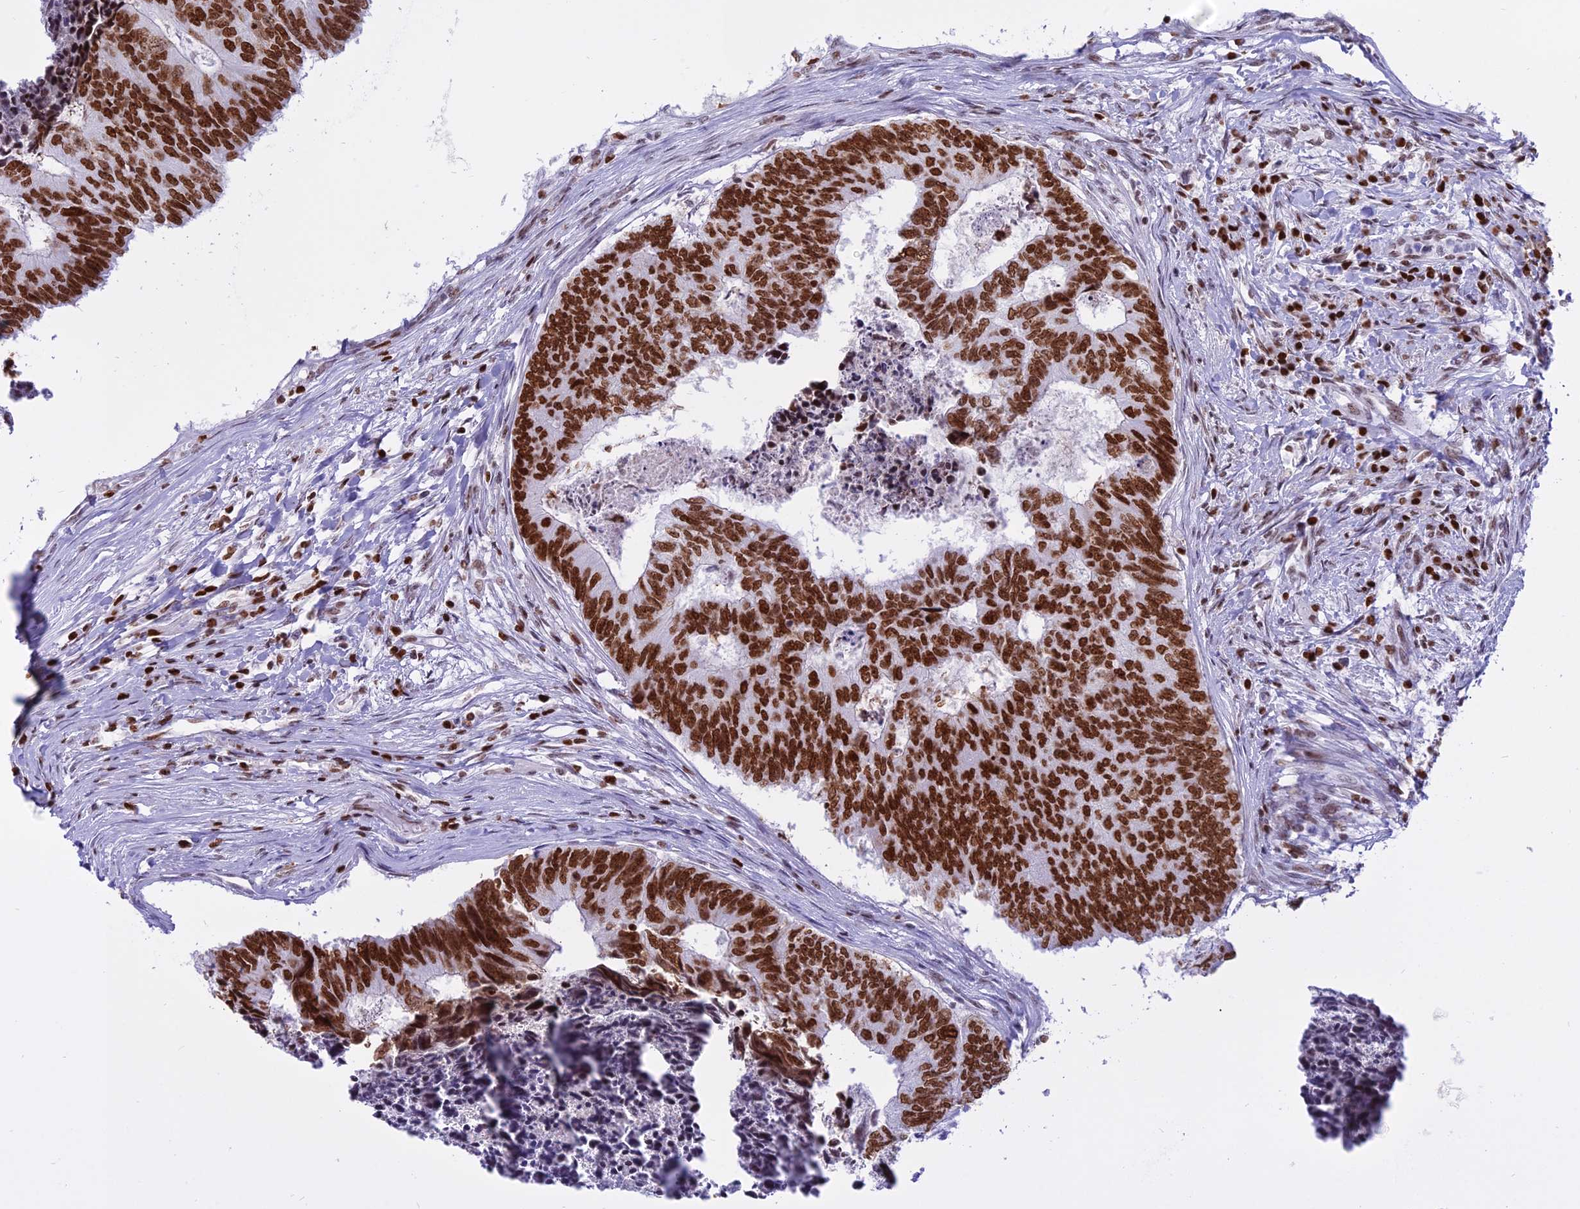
{"staining": {"intensity": "strong", "quantity": ">75%", "location": "nuclear"}, "tissue": "colorectal cancer", "cell_type": "Tumor cells", "image_type": "cancer", "snomed": [{"axis": "morphology", "description": "Adenocarcinoma, NOS"}, {"axis": "topography", "description": "Colon"}], "caption": "Colorectal cancer stained with immunohistochemistry demonstrates strong nuclear positivity in approximately >75% of tumor cells. Ihc stains the protein of interest in brown and the nuclei are stained blue.", "gene": "PARP1", "patient": {"sex": "female", "age": 67}}